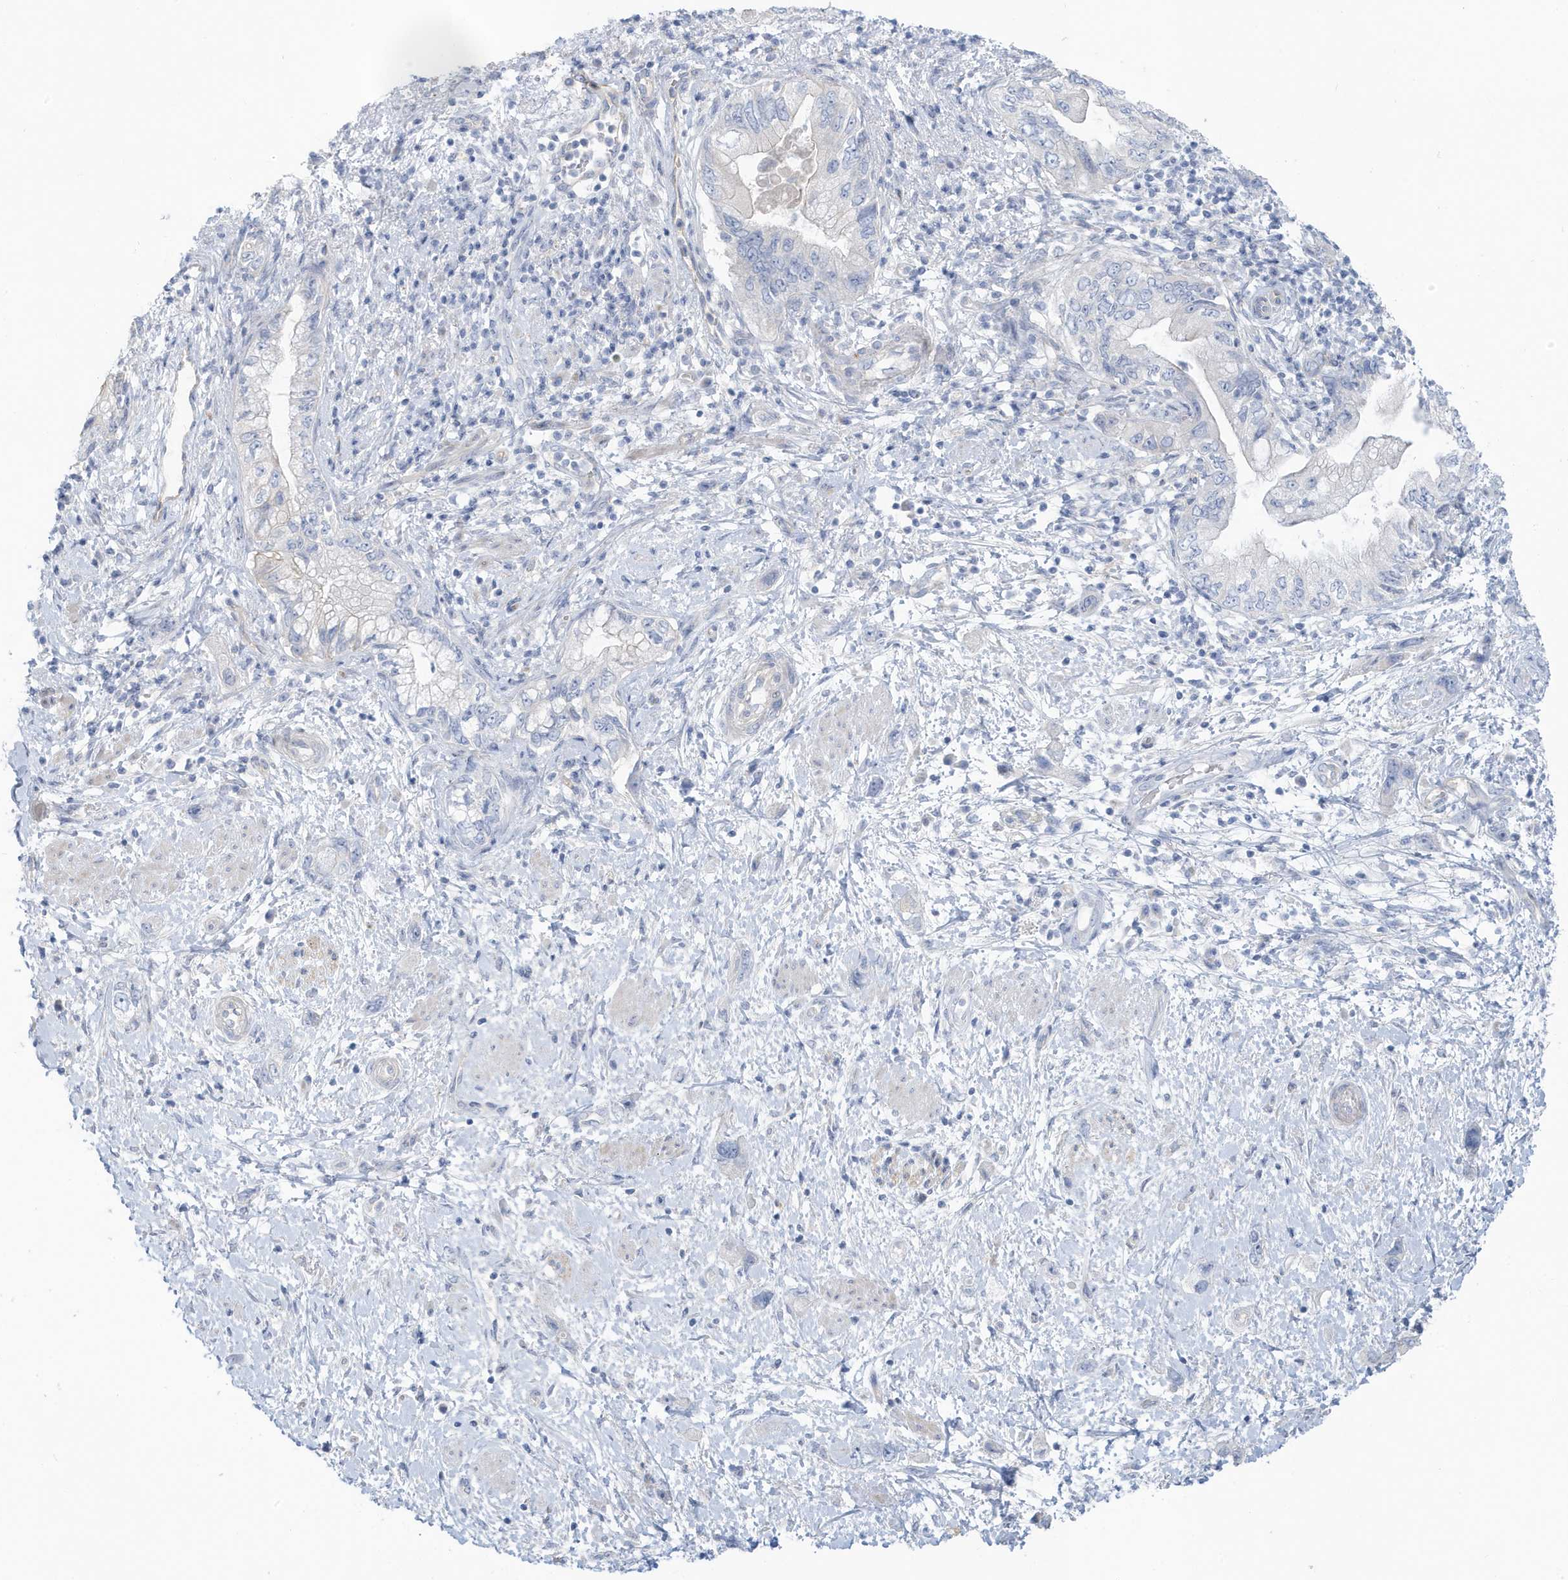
{"staining": {"intensity": "negative", "quantity": "none", "location": "none"}, "tissue": "pancreatic cancer", "cell_type": "Tumor cells", "image_type": "cancer", "snomed": [{"axis": "morphology", "description": "Adenocarcinoma, NOS"}, {"axis": "topography", "description": "Pancreas"}], "caption": "Immunohistochemistry (IHC) histopathology image of neoplastic tissue: human pancreatic cancer stained with DAB (3,3'-diaminobenzidine) demonstrates no significant protein expression in tumor cells.", "gene": "ATP13A5", "patient": {"sex": "female", "age": 73}}